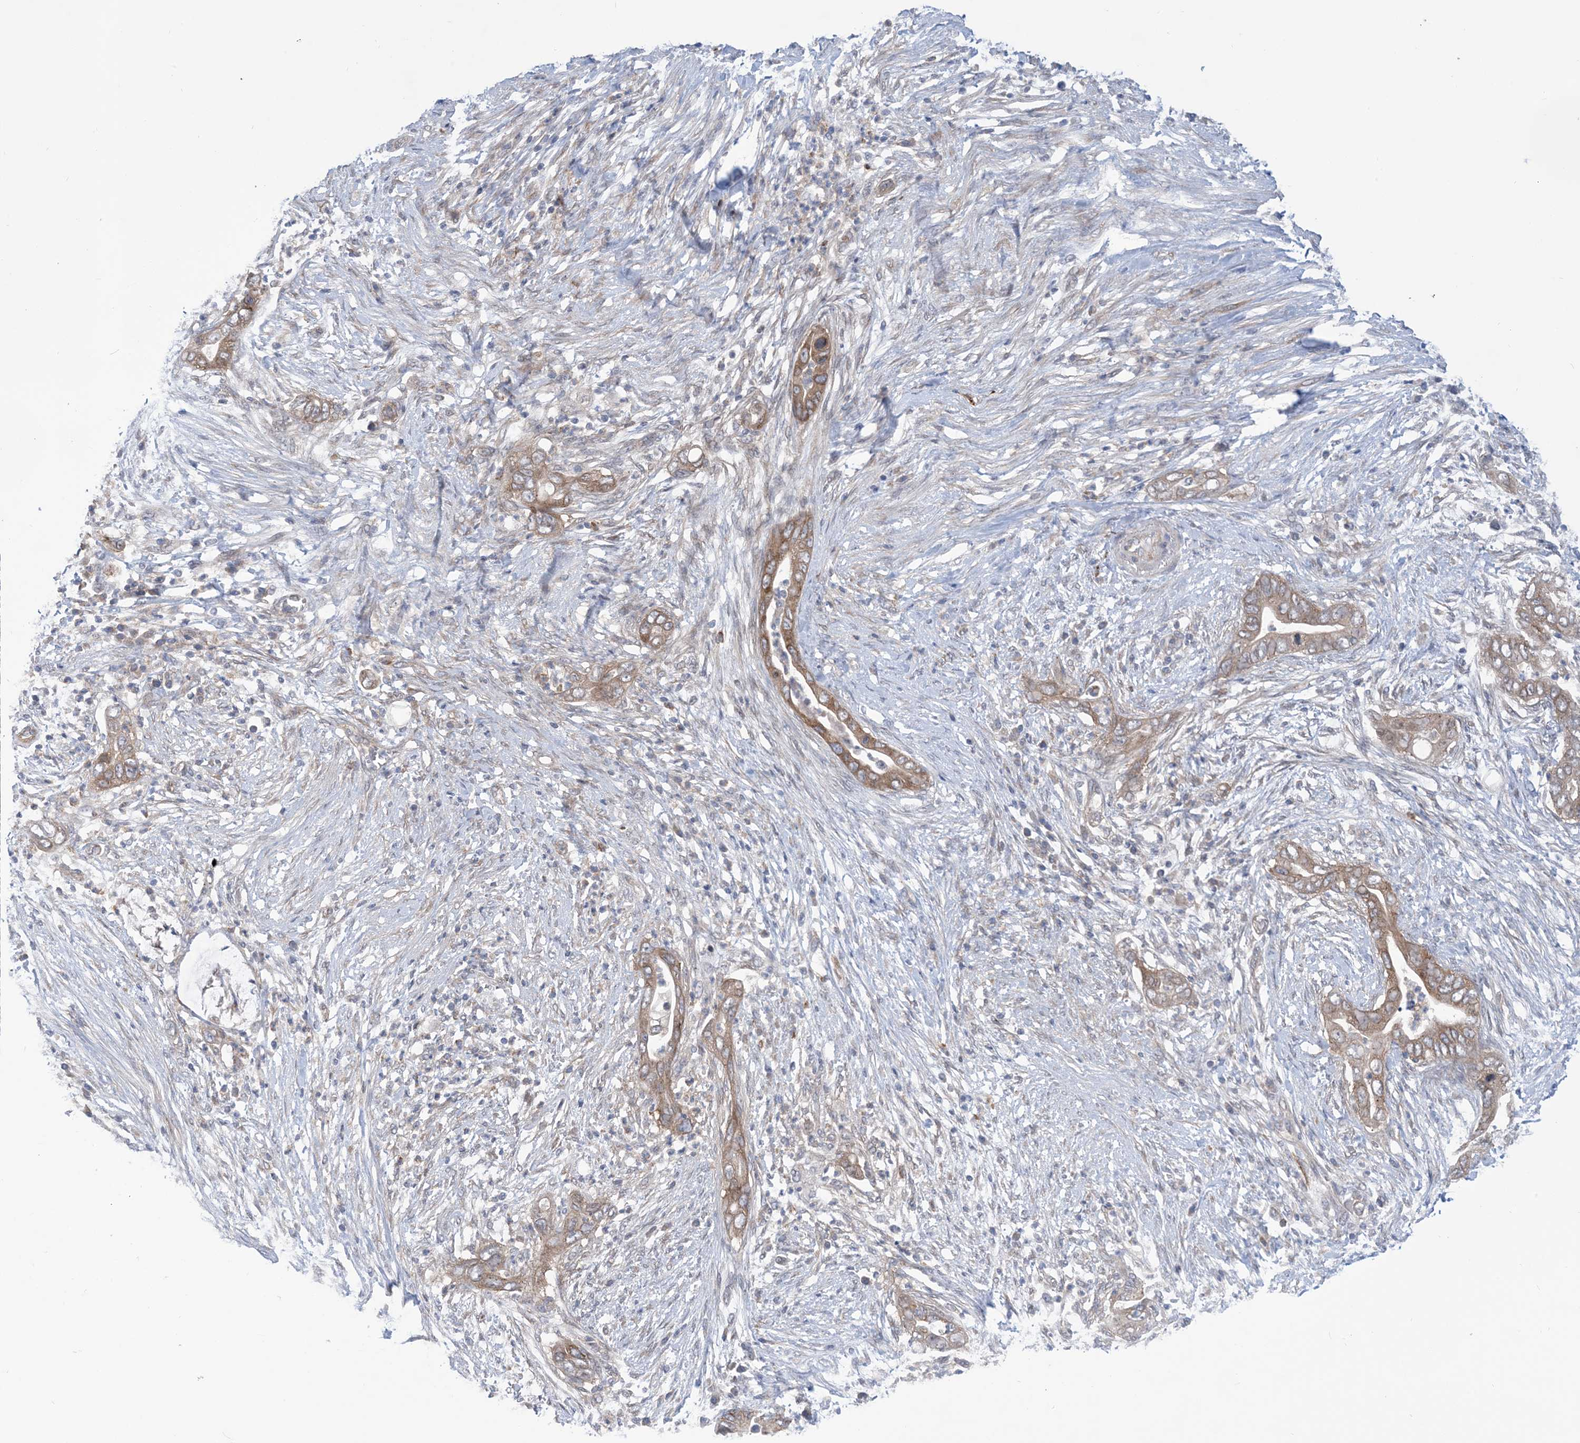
{"staining": {"intensity": "moderate", "quantity": ">75%", "location": "cytoplasmic/membranous"}, "tissue": "pancreatic cancer", "cell_type": "Tumor cells", "image_type": "cancer", "snomed": [{"axis": "morphology", "description": "Adenocarcinoma, NOS"}, {"axis": "topography", "description": "Pancreas"}], "caption": "Adenocarcinoma (pancreatic) stained with a protein marker reveals moderate staining in tumor cells.", "gene": "EHBP1", "patient": {"sex": "male", "age": 75}}